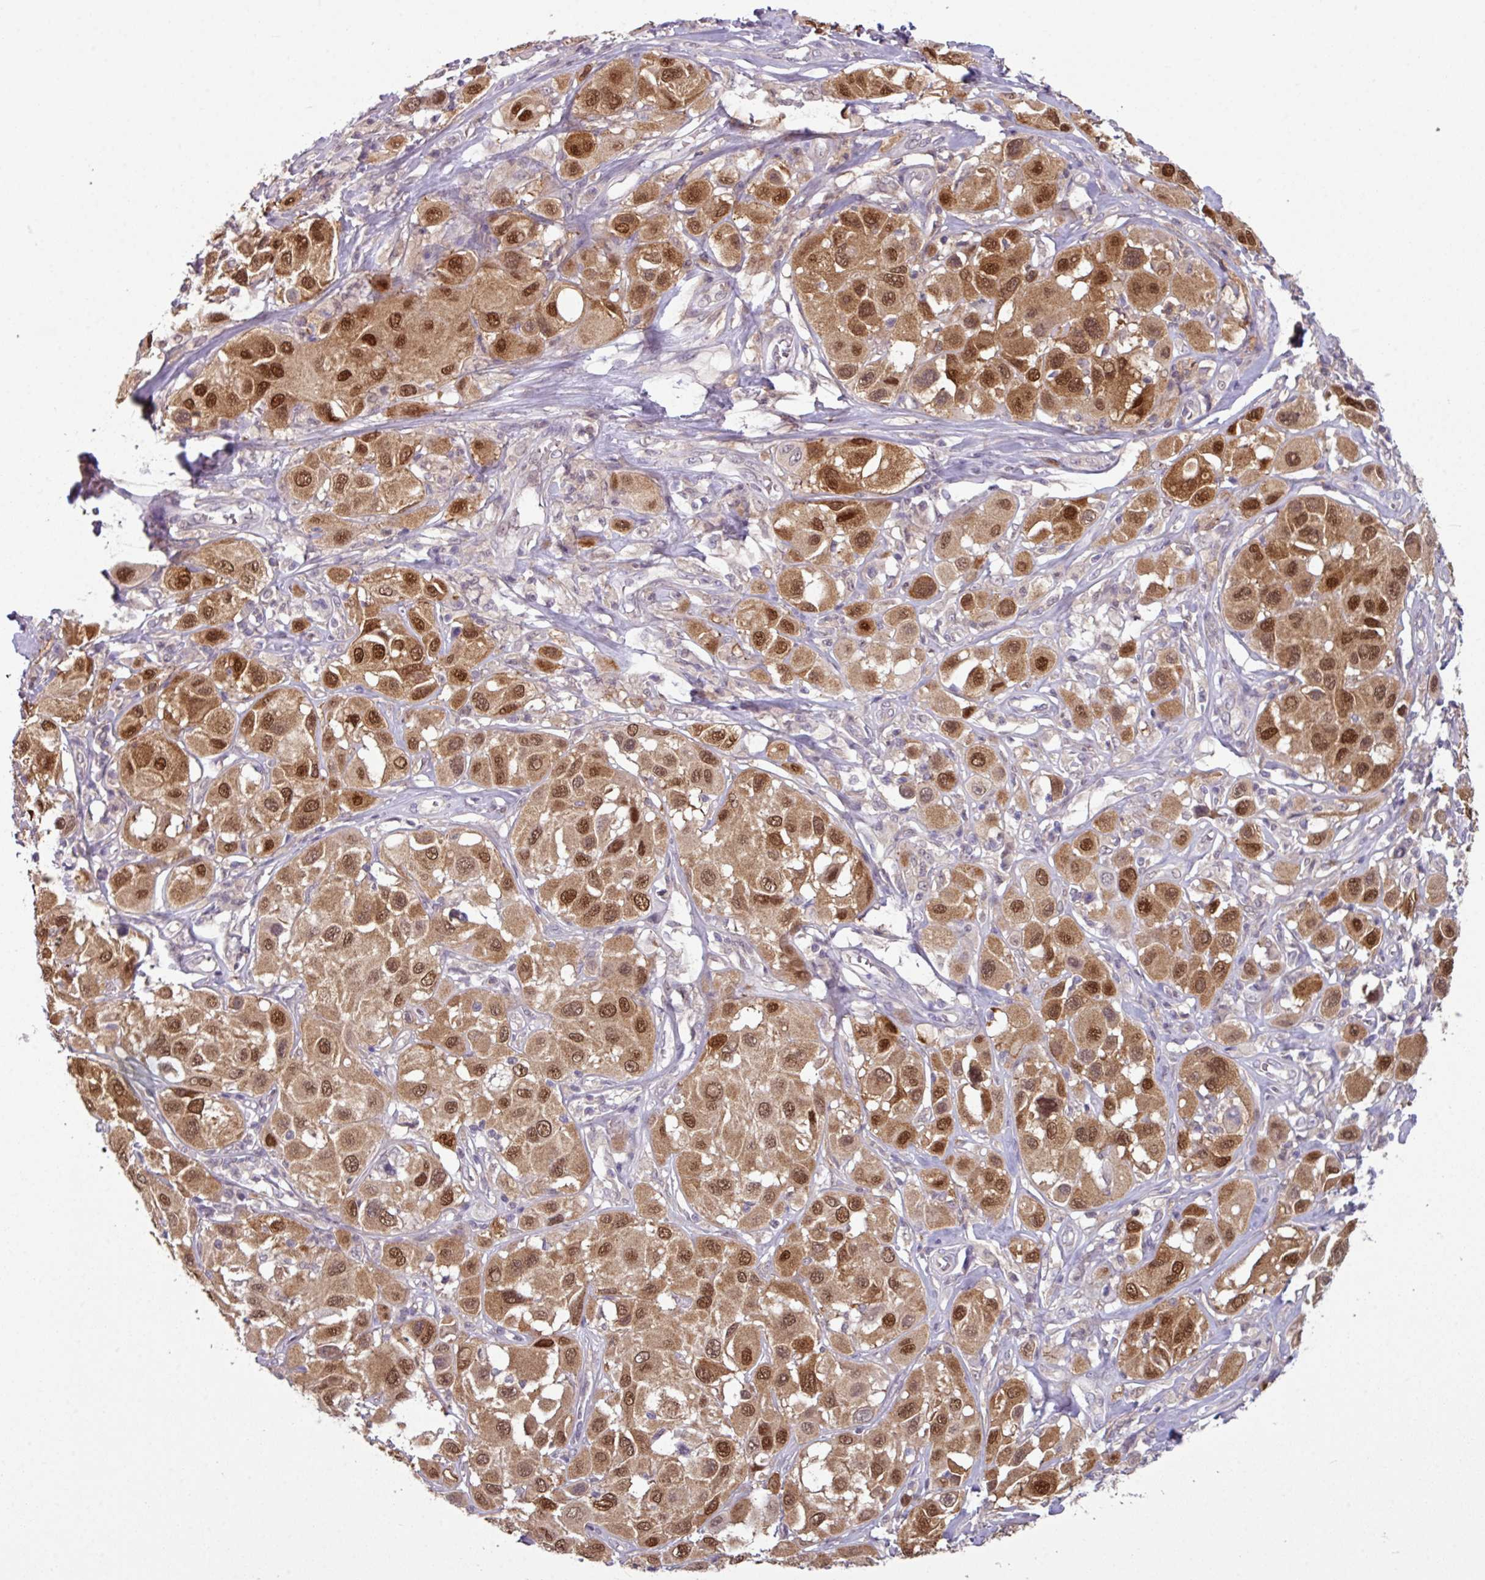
{"staining": {"intensity": "strong", "quantity": ">75%", "location": "cytoplasmic/membranous,nuclear"}, "tissue": "melanoma", "cell_type": "Tumor cells", "image_type": "cancer", "snomed": [{"axis": "morphology", "description": "Malignant melanoma, Metastatic site"}, {"axis": "topography", "description": "Skin"}], "caption": "Immunohistochemical staining of melanoma displays high levels of strong cytoplasmic/membranous and nuclear protein expression in approximately >75% of tumor cells. Using DAB (brown) and hematoxylin (blue) stains, captured at high magnification using brightfield microscopy.", "gene": "TTLL12", "patient": {"sex": "male", "age": 41}}